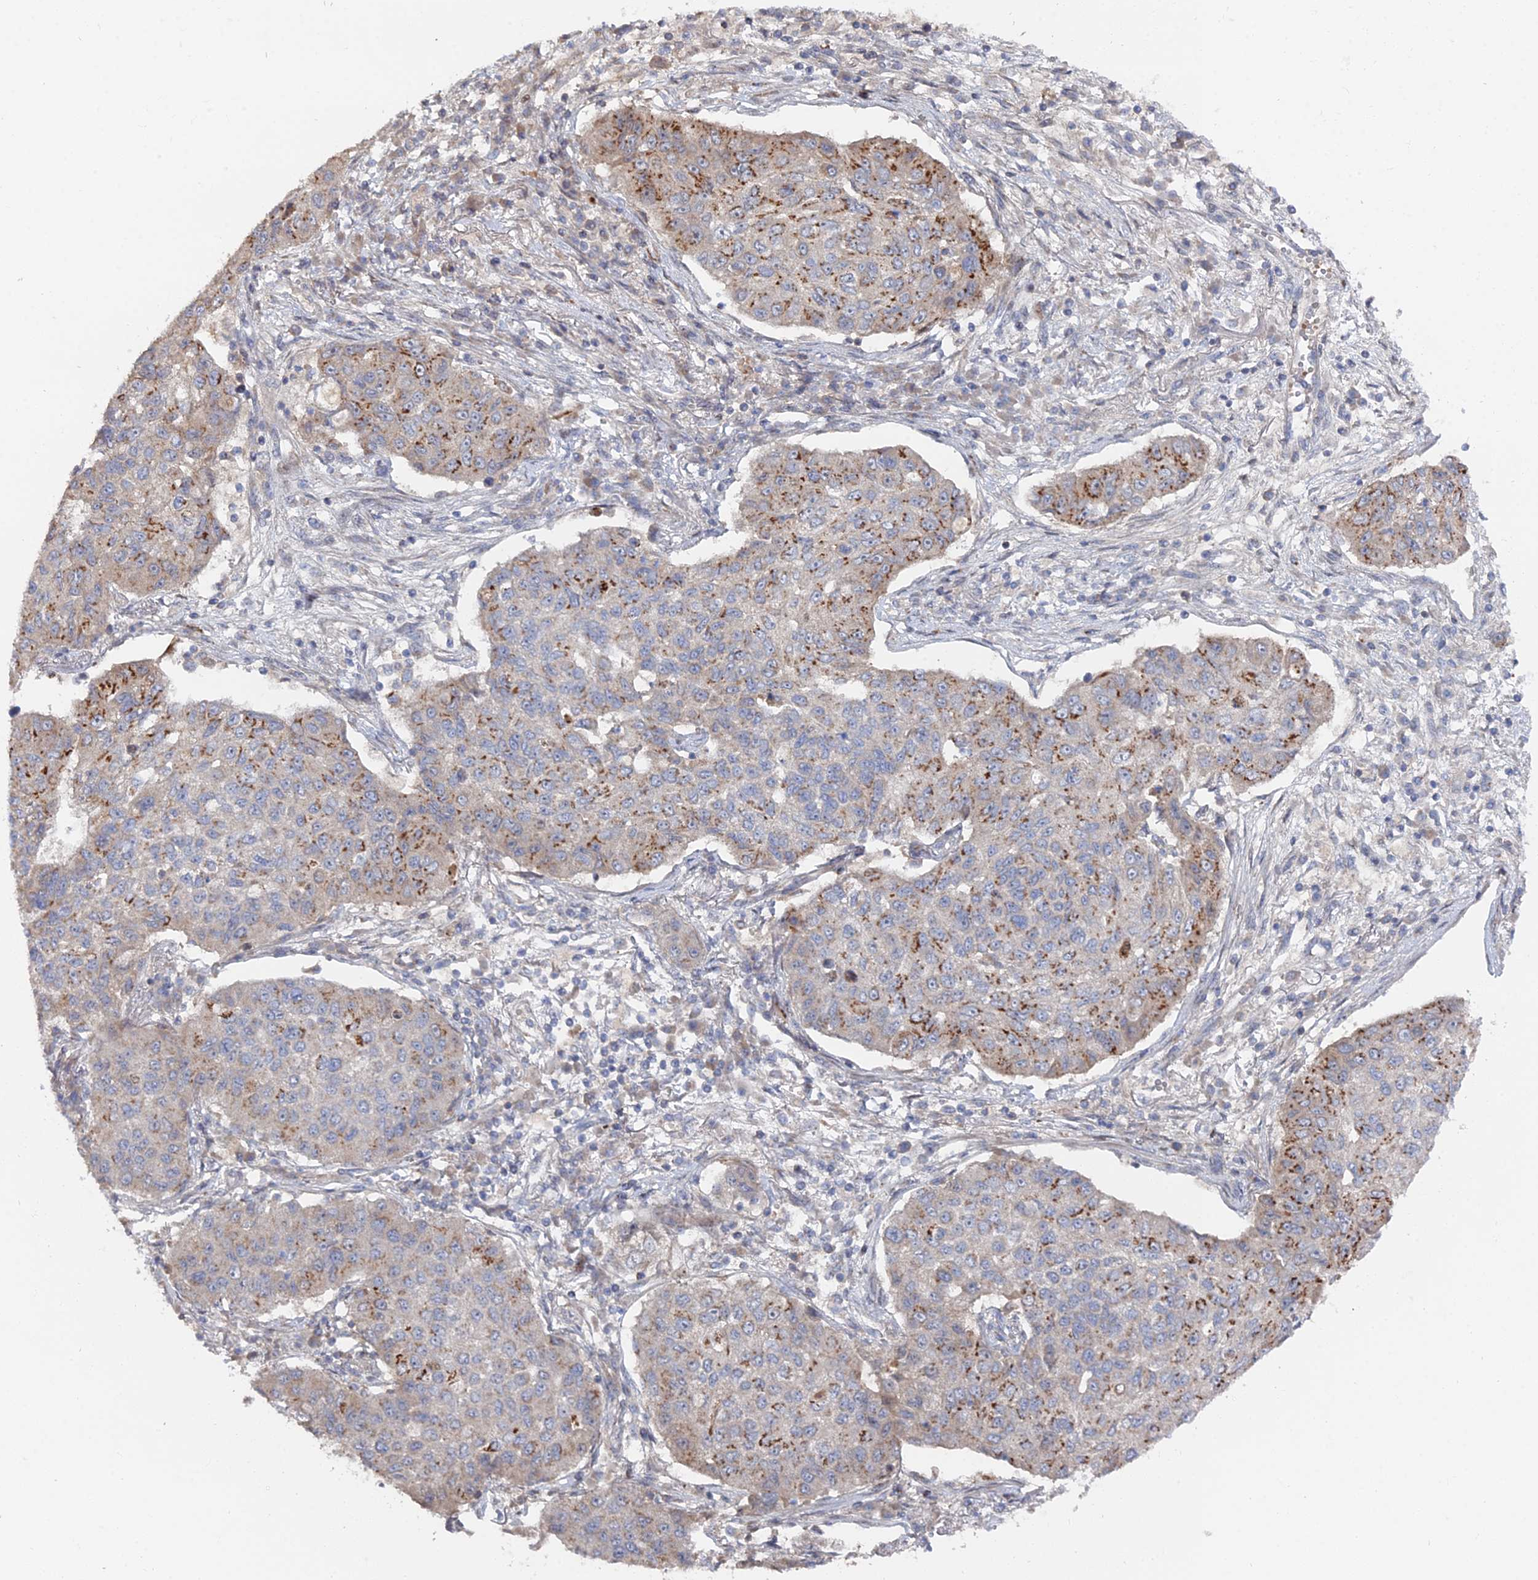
{"staining": {"intensity": "strong", "quantity": "<25%", "location": "cytoplasmic/membranous"}, "tissue": "lung cancer", "cell_type": "Tumor cells", "image_type": "cancer", "snomed": [{"axis": "morphology", "description": "Squamous cell carcinoma, NOS"}, {"axis": "topography", "description": "Lung"}], "caption": "The immunohistochemical stain shows strong cytoplasmic/membranous expression in tumor cells of lung squamous cell carcinoma tissue. The protein of interest is stained brown, and the nuclei are stained in blue (DAB IHC with brightfield microscopy, high magnification).", "gene": "SGMS1", "patient": {"sex": "male", "age": 74}}